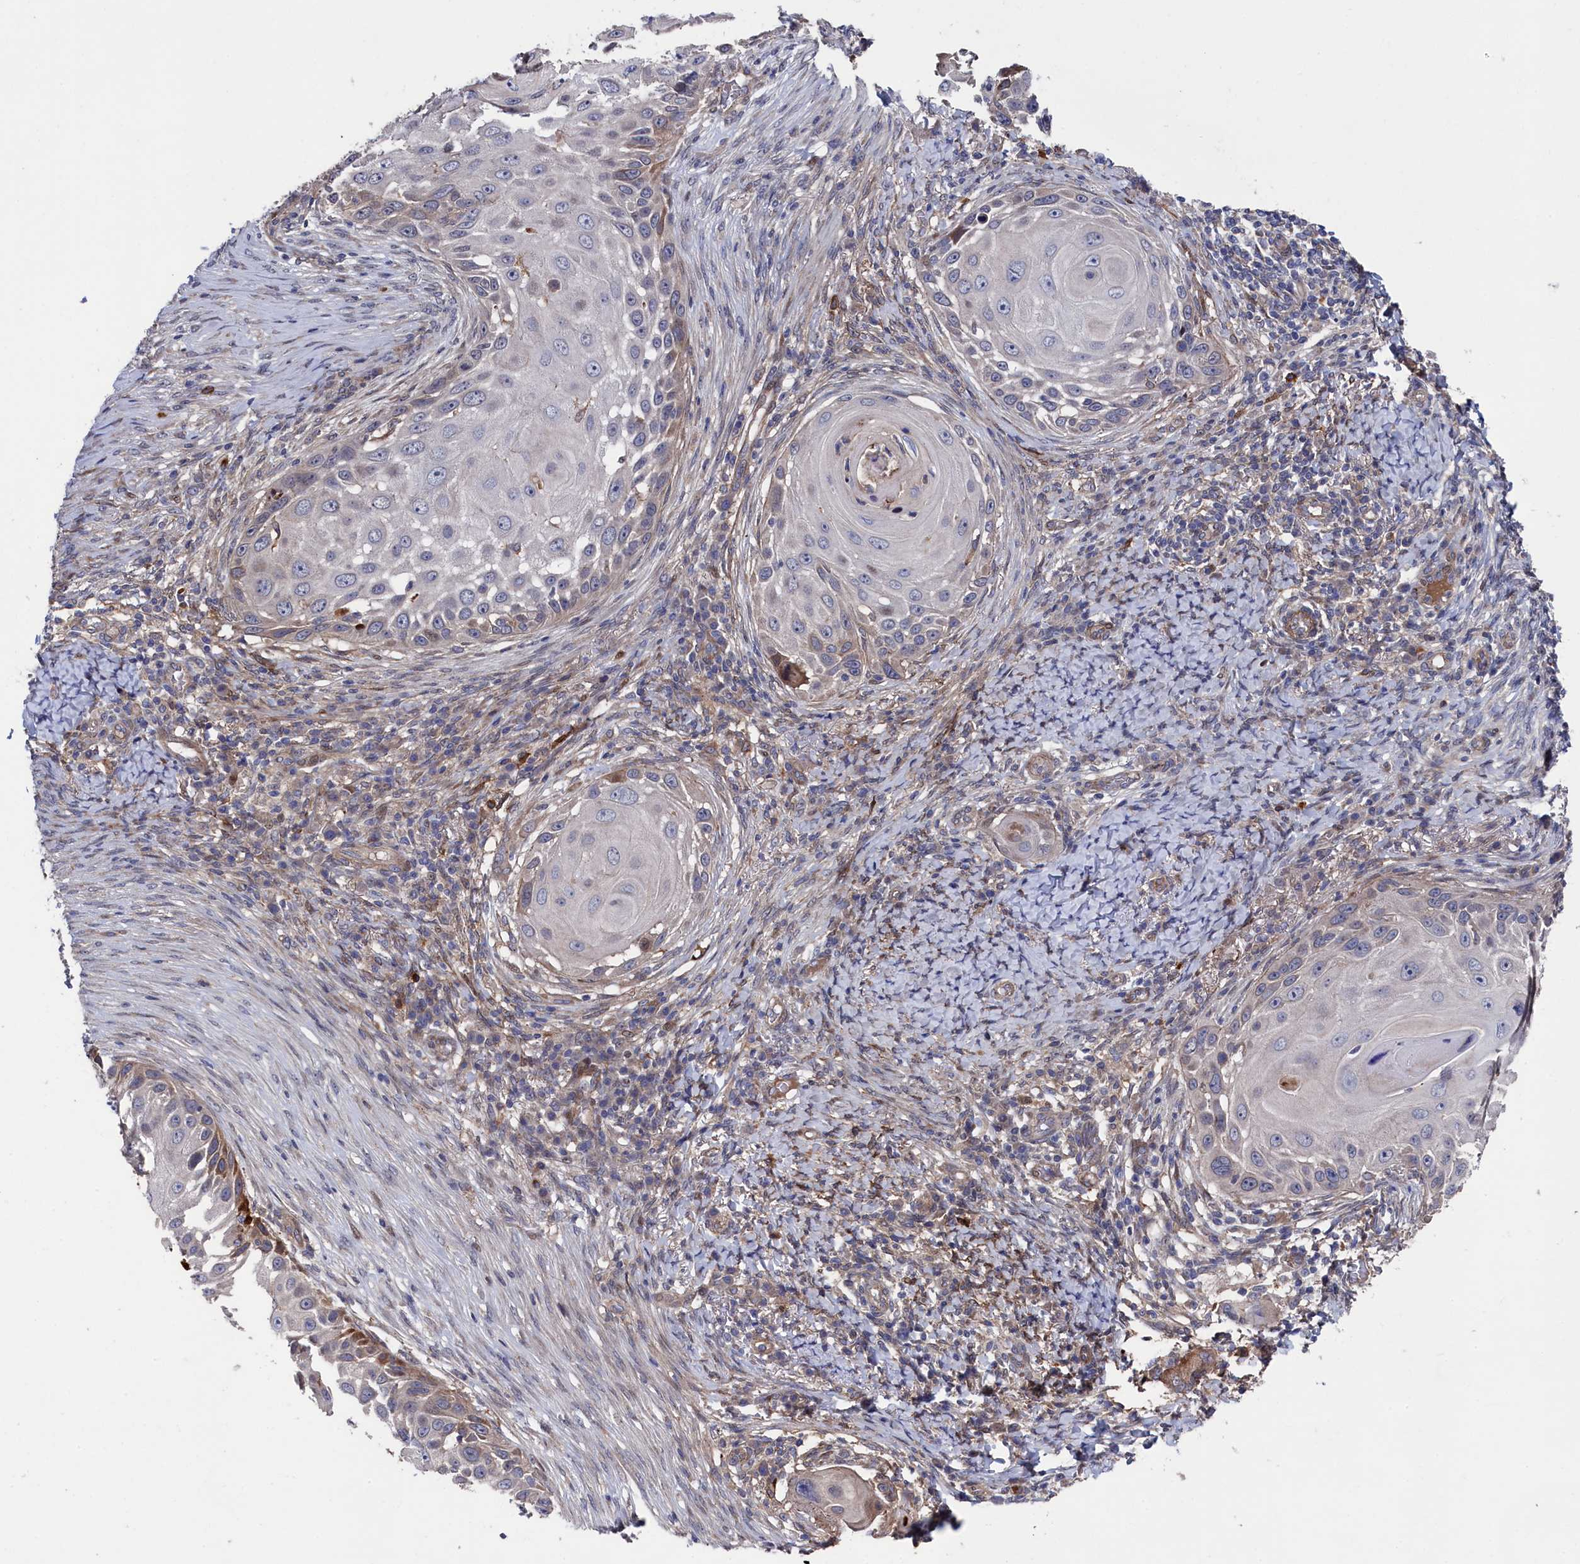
{"staining": {"intensity": "negative", "quantity": "none", "location": "none"}, "tissue": "skin cancer", "cell_type": "Tumor cells", "image_type": "cancer", "snomed": [{"axis": "morphology", "description": "Squamous cell carcinoma, NOS"}, {"axis": "topography", "description": "Skin"}], "caption": "Immunohistochemistry (IHC) of skin squamous cell carcinoma demonstrates no positivity in tumor cells.", "gene": "ZNF891", "patient": {"sex": "female", "age": 44}}